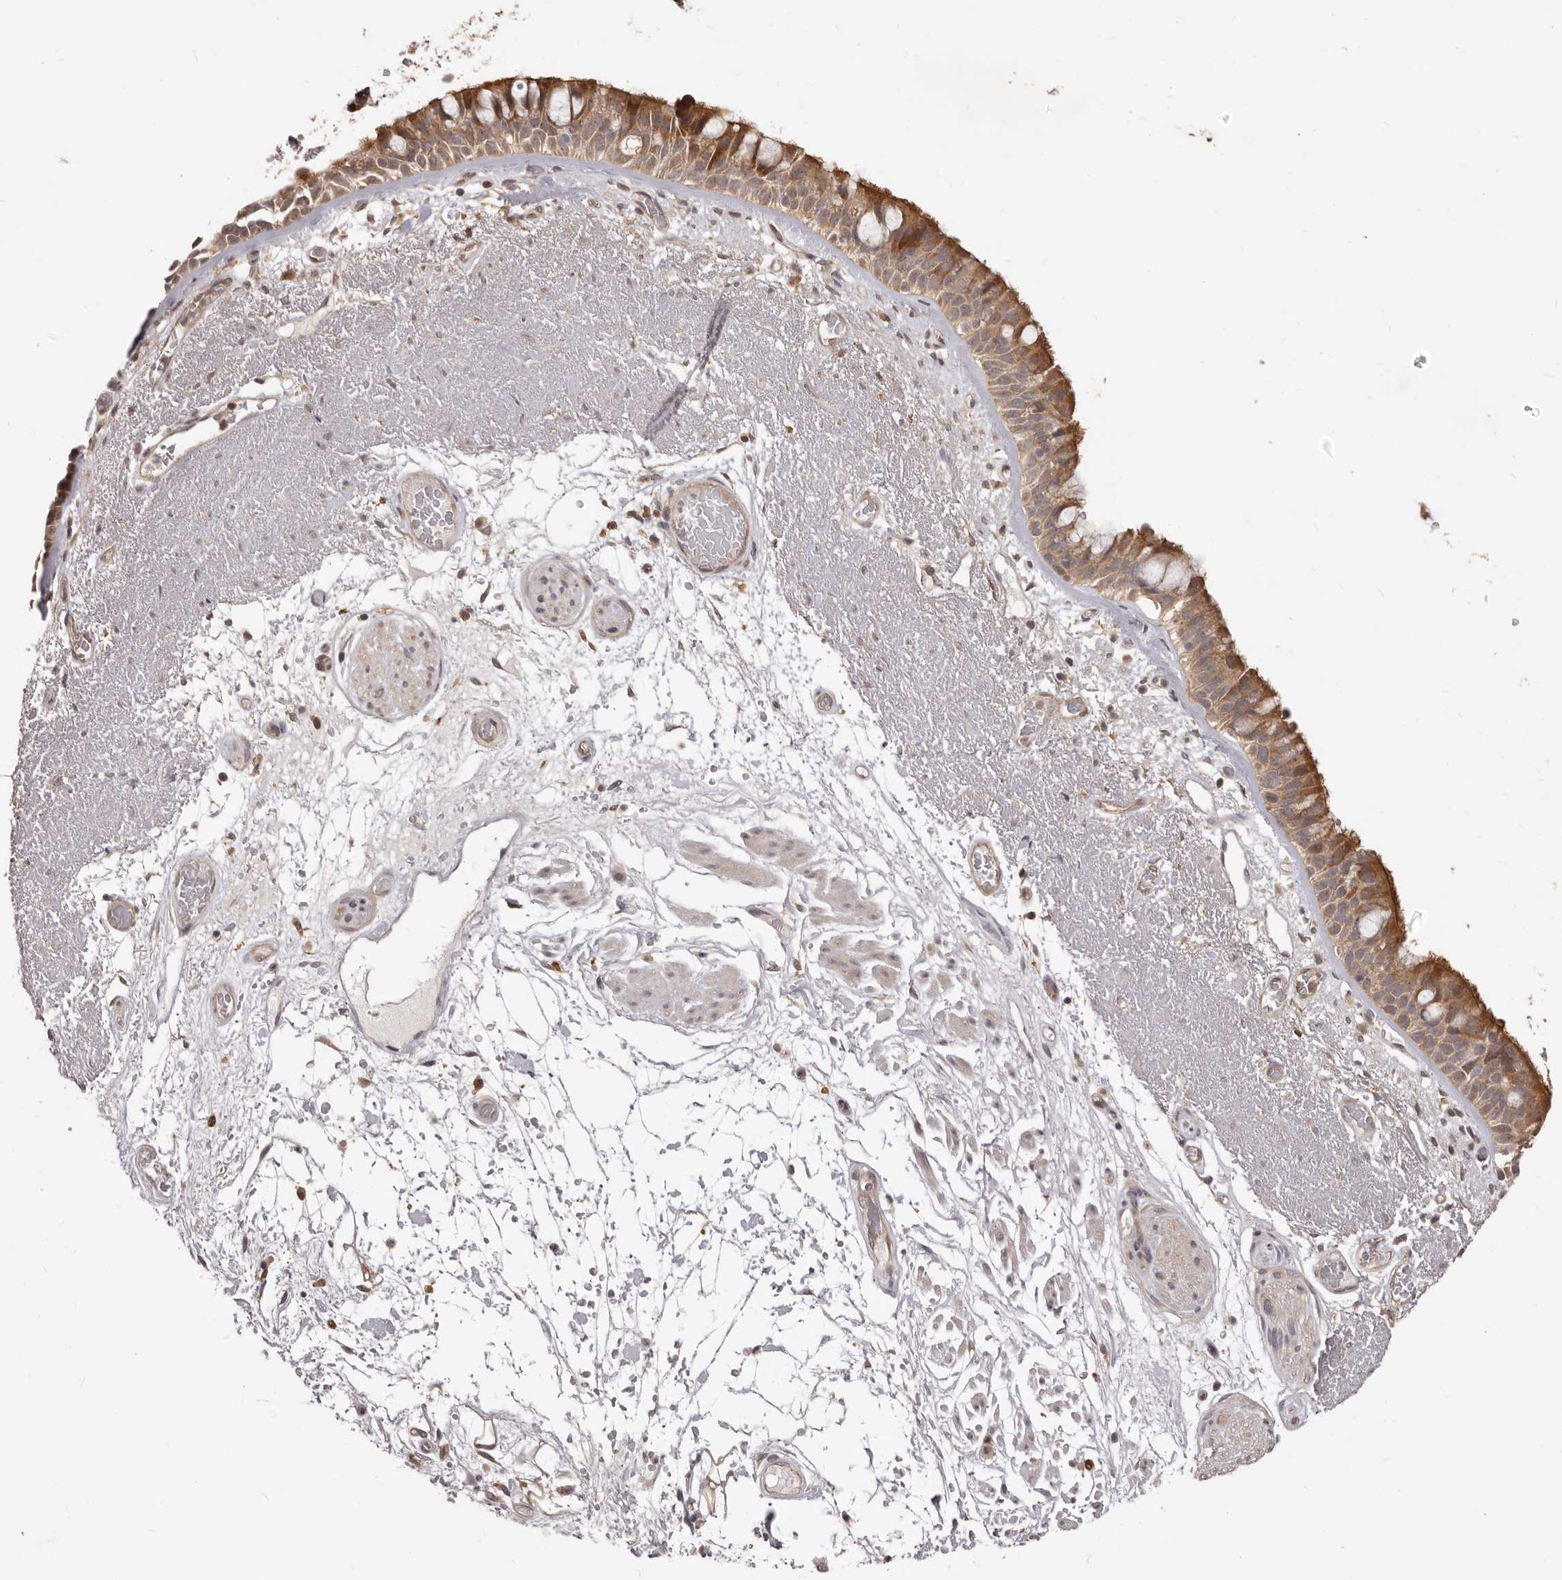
{"staining": {"intensity": "strong", "quantity": "25%-75%", "location": "cytoplasmic/membranous"}, "tissue": "bronchus", "cell_type": "Respiratory epithelial cells", "image_type": "normal", "snomed": [{"axis": "morphology", "description": "Normal tissue, NOS"}, {"axis": "morphology", "description": "Squamous cell carcinoma, NOS"}, {"axis": "topography", "description": "Lymph node"}, {"axis": "topography", "description": "Bronchus"}, {"axis": "topography", "description": "Lung"}], "caption": "Immunohistochemical staining of benign bronchus reveals 25%-75% levels of strong cytoplasmic/membranous protein expression in approximately 25%-75% of respiratory epithelial cells.", "gene": "MTO1", "patient": {"sex": "male", "age": 66}}